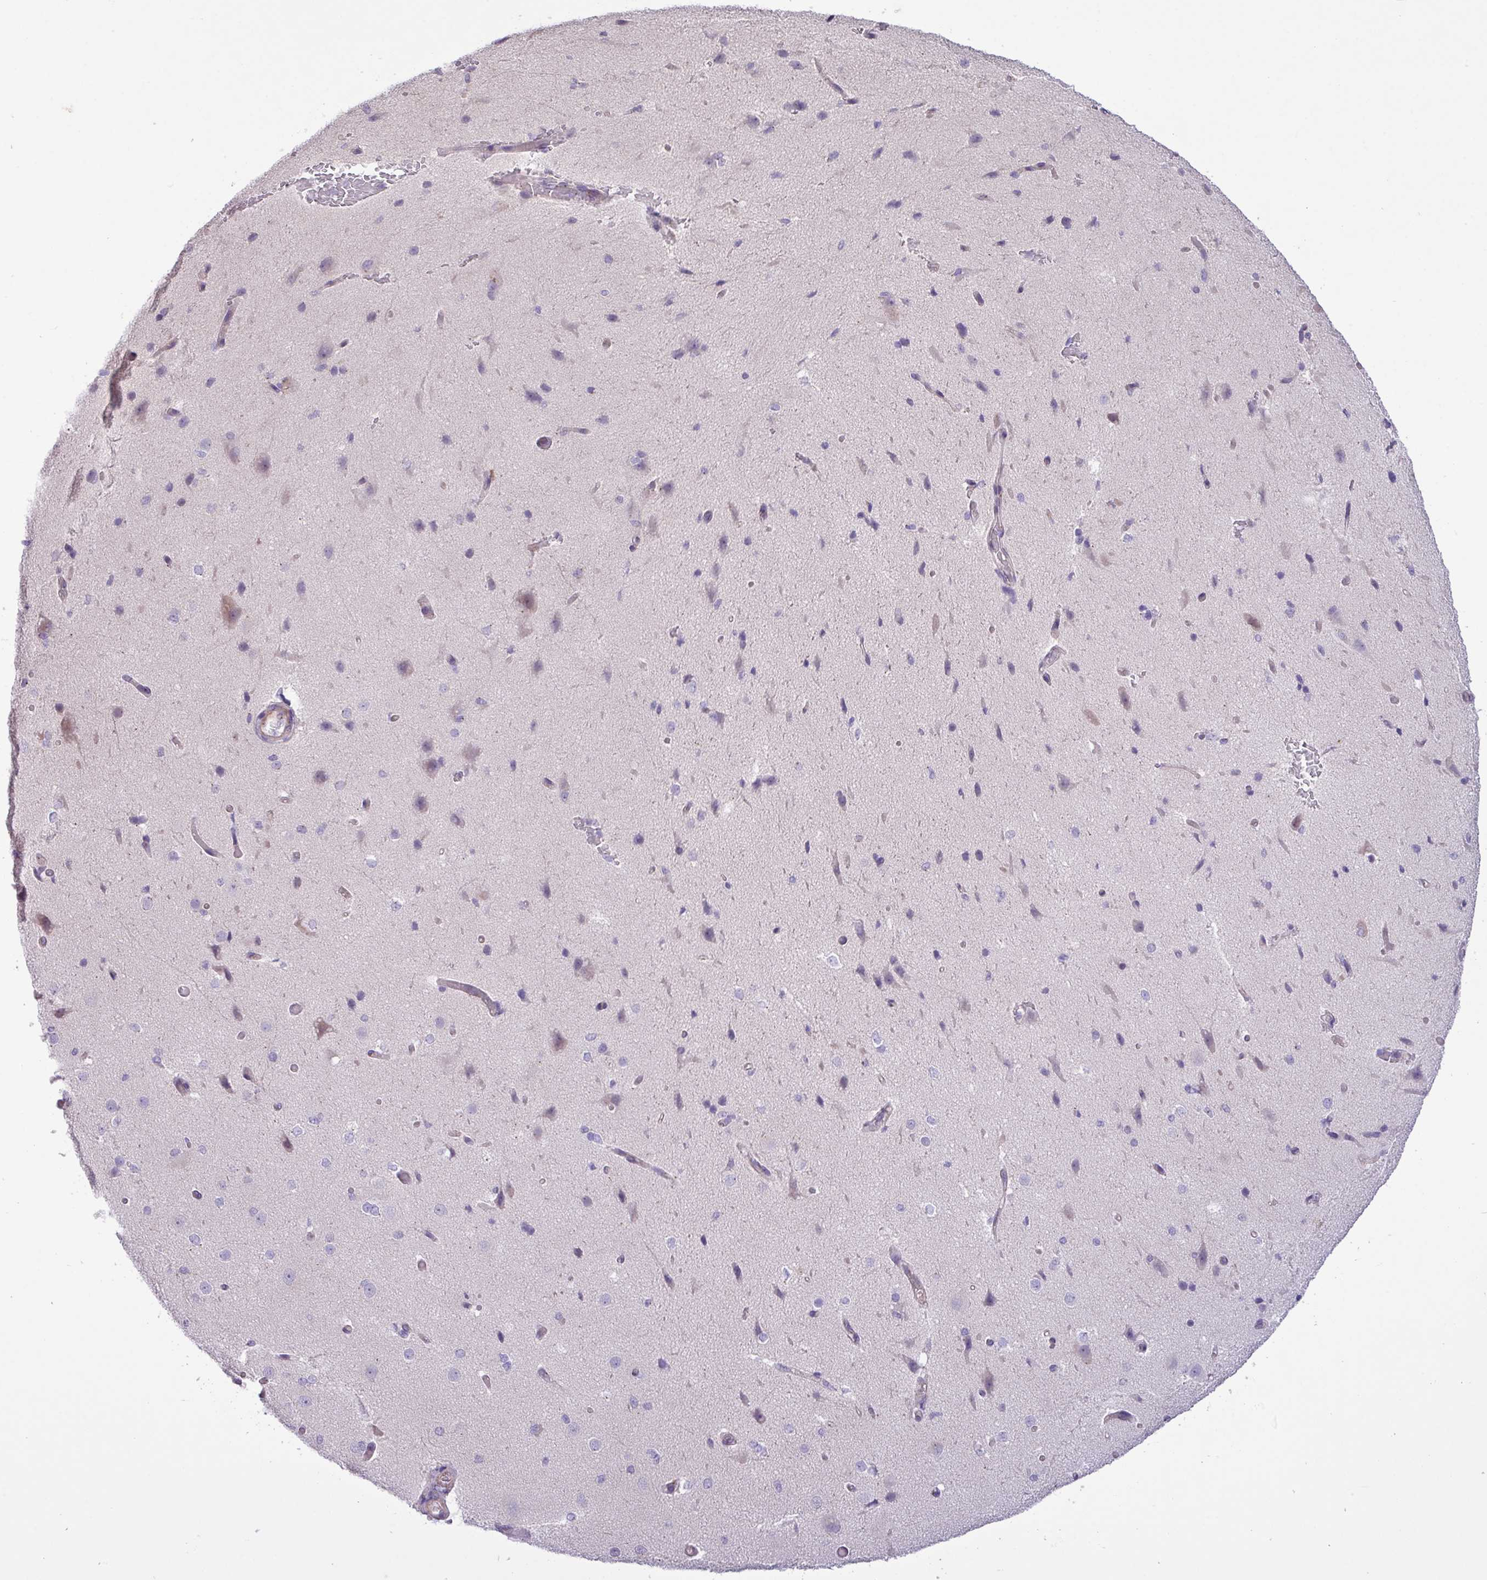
{"staining": {"intensity": "negative", "quantity": "none", "location": "none"}, "tissue": "cerebral cortex", "cell_type": "Endothelial cells", "image_type": "normal", "snomed": [{"axis": "morphology", "description": "Normal tissue, NOS"}, {"axis": "morphology", "description": "Inflammation, NOS"}, {"axis": "topography", "description": "Cerebral cortex"}], "caption": "This image is of normal cerebral cortex stained with IHC to label a protein in brown with the nuclei are counter-stained blue. There is no expression in endothelial cells.", "gene": "SPINK8", "patient": {"sex": "male", "age": 6}}